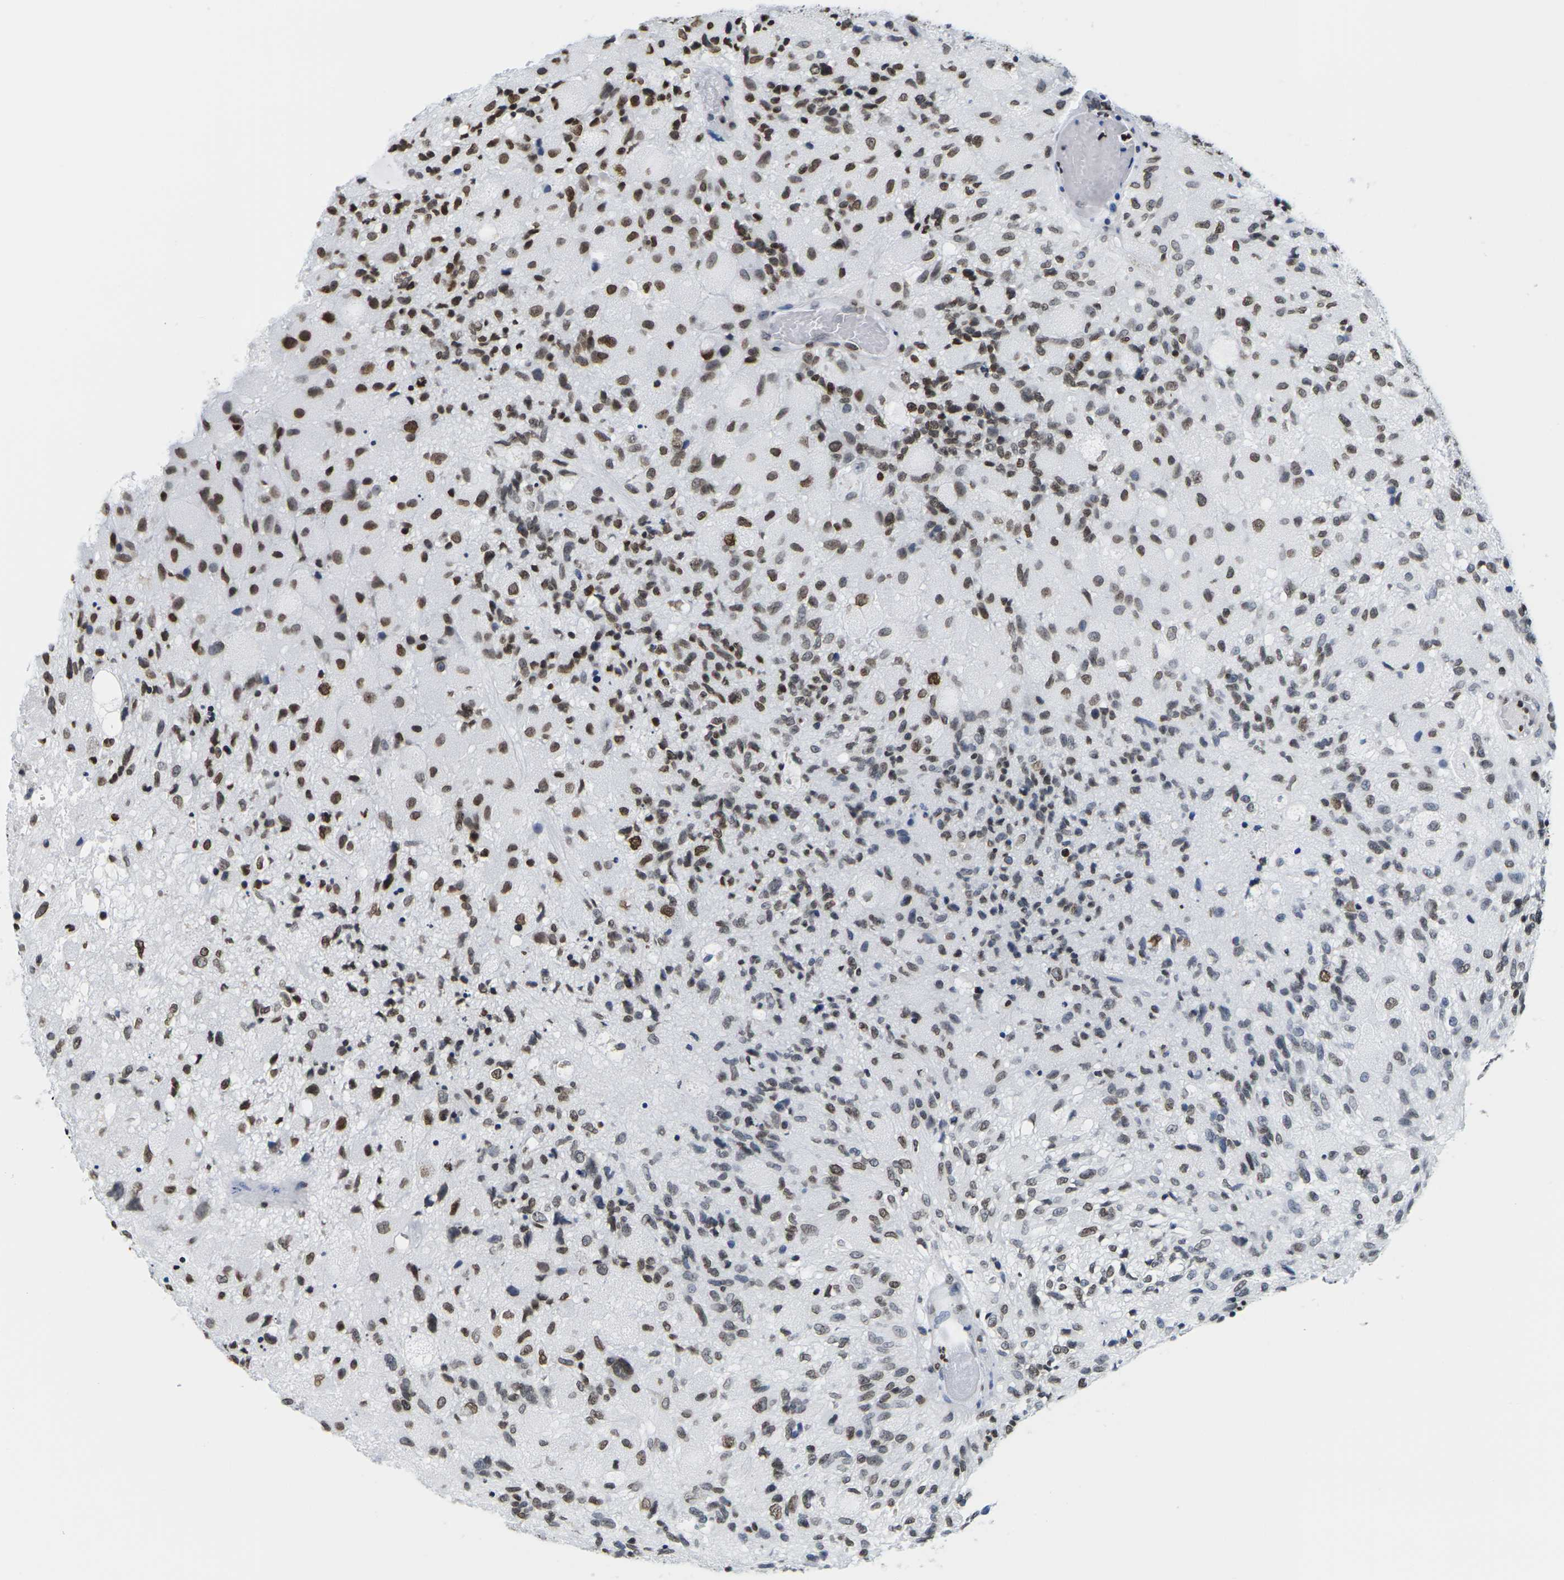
{"staining": {"intensity": "moderate", "quantity": ">75%", "location": "nuclear"}, "tissue": "glioma", "cell_type": "Tumor cells", "image_type": "cancer", "snomed": [{"axis": "morphology", "description": "Normal tissue, NOS"}, {"axis": "morphology", "description": "Glioma, malignant, High grade"}, {"axis": "topography", "description": "Cerebral cortex"}], "caption": "Tumor cells display moderate nuclear staining in approximately >75% of cells in high-grade glioma (malignant). The staining was performed using DAB (3,3'-diaminobenzidine) to visualize the protein expression in brown, while the nuclei were stained in blue with hematoxylin (Magnification: 20x).", "gene": "H2AC21", "patient": {"sex": "male", "age": 77}}